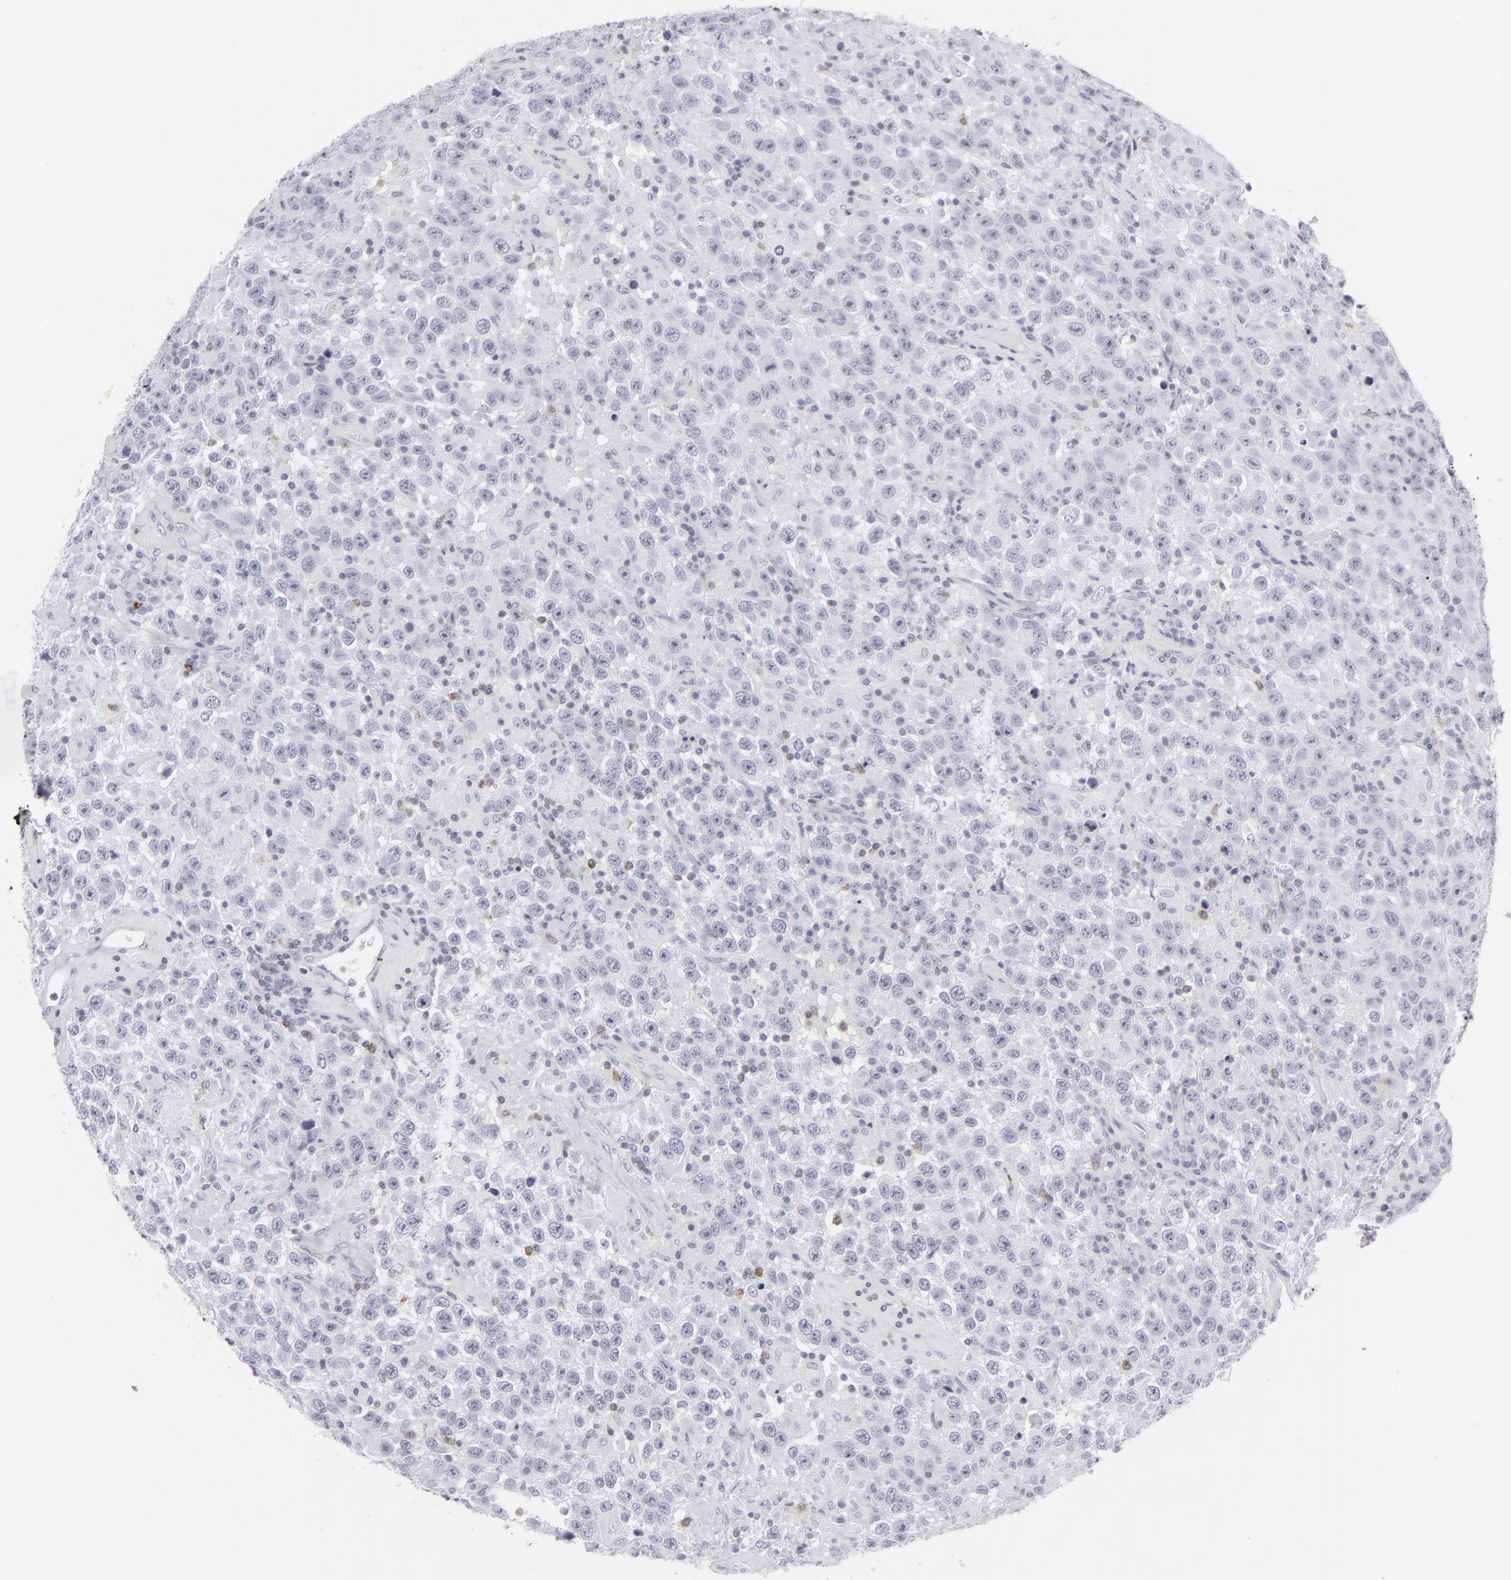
{"staining": {"intensity": "negative", "quantity": "none", "location": "none"}, "tissue": "testis cancer", "cell_type": "Tumor cells", "image_type": "cancer", "snomed": [{"axis": "morphology", "description": "Seminoma, NOS"}, {"axis": "topography", "description": "Testis"}], "caption": "High power microscopy photomicrograph of an immunohistochemistry (IHC) histopathology image of testis cancer (seminoma), revealing no significant staining in tumor cells.", "gene": "CD7", "patient": {"sex": "male", "age": 41}}